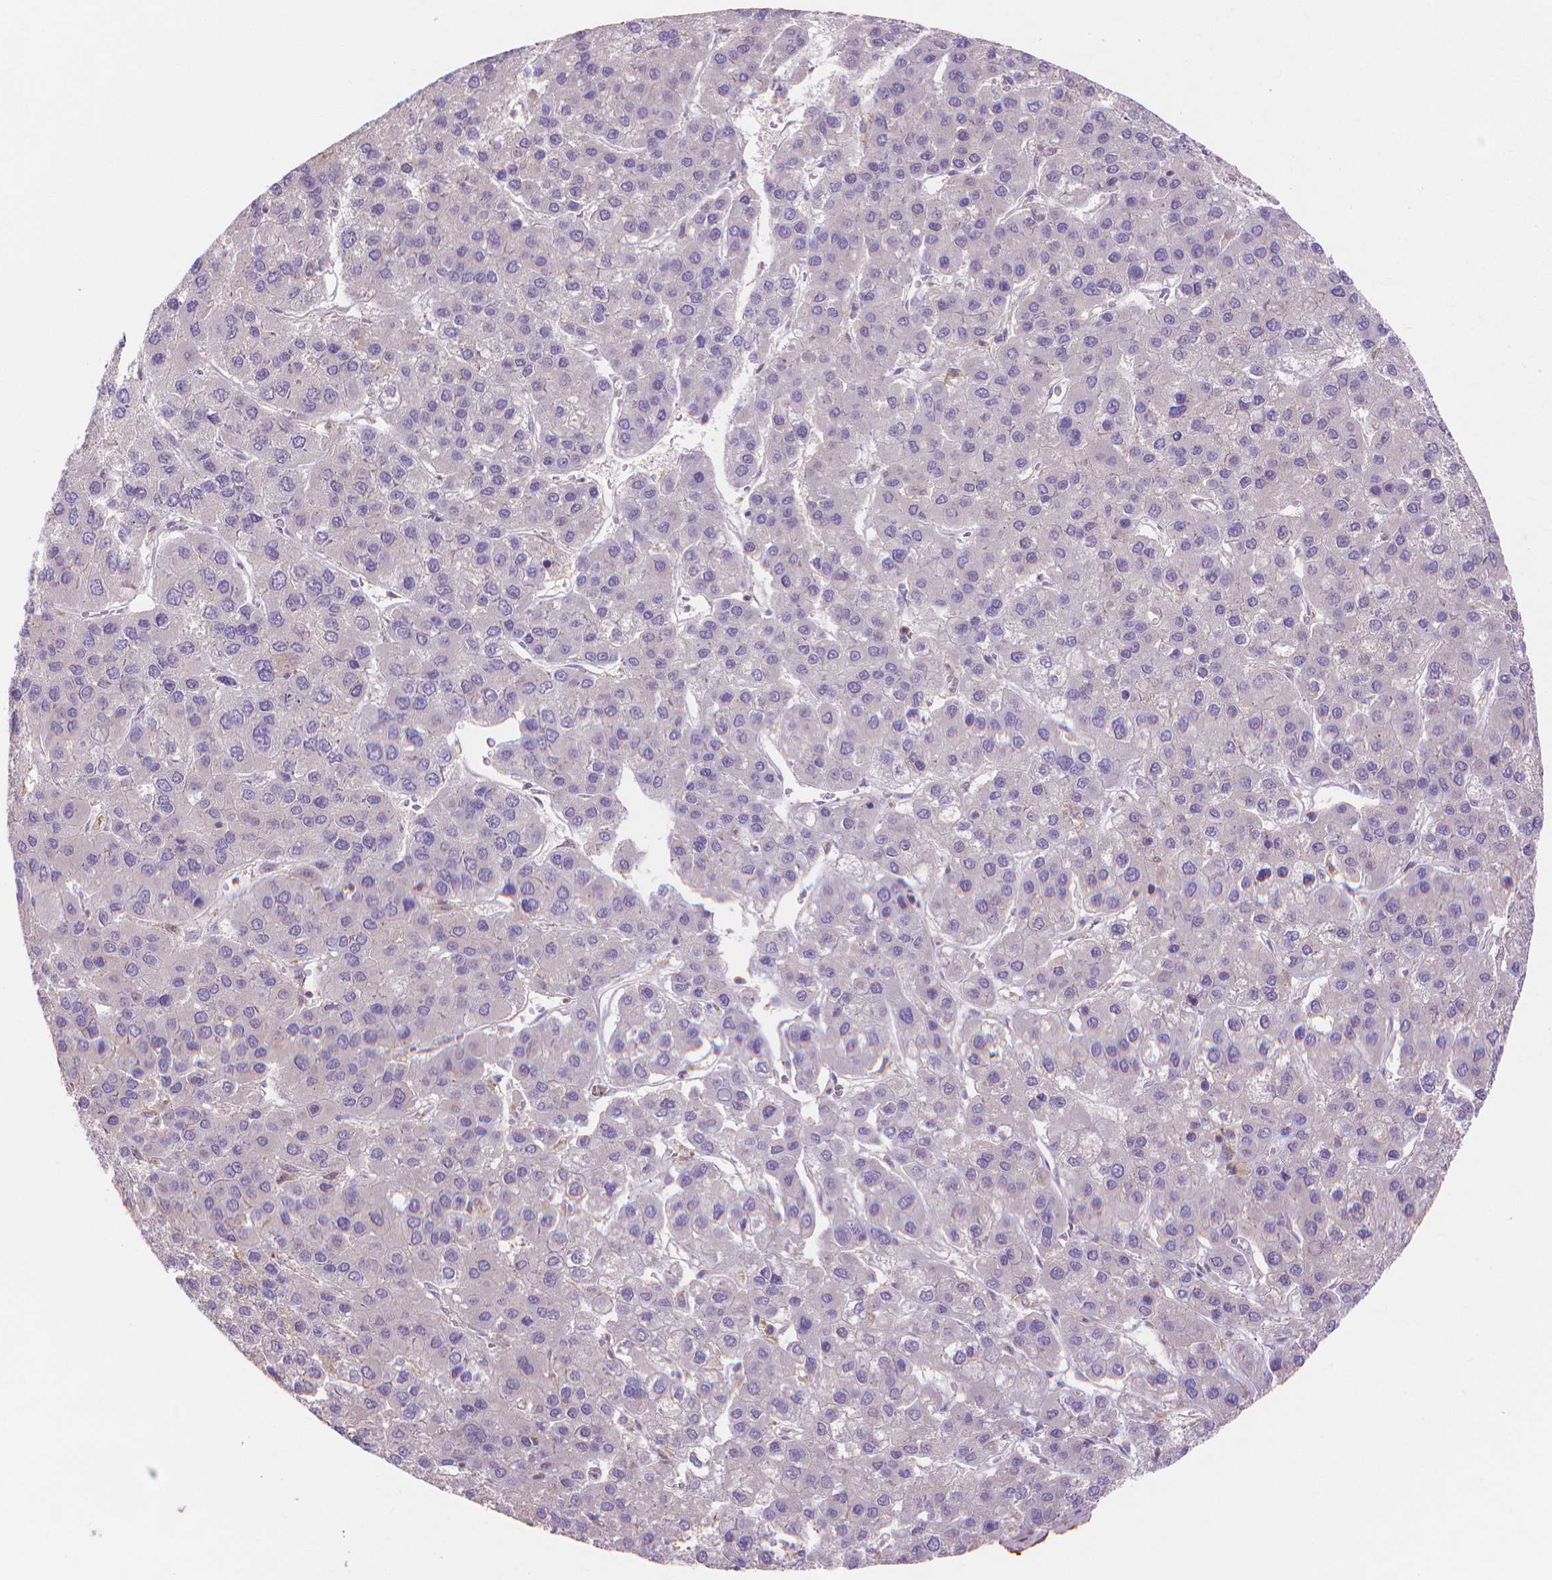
{"staining": {"intensity": "negative", "quantity": "none", "location": "none"}, "tissue": "liver cancer", "cell_type": "Tumor cells", "image_type": "cancer", "snomed": [{"axis": "morphology", "description": "Carcinoma, Hepatocellular, NOS"}, {"axis": "topography", "description": "Liver"}], "caption": "A photomicrograph of human liver cancer (hepatocellular carcinoma) is negative for staining in tumor cells.", "gene": "PRDM13", "patient": {"sex": "female", "age": 41}}